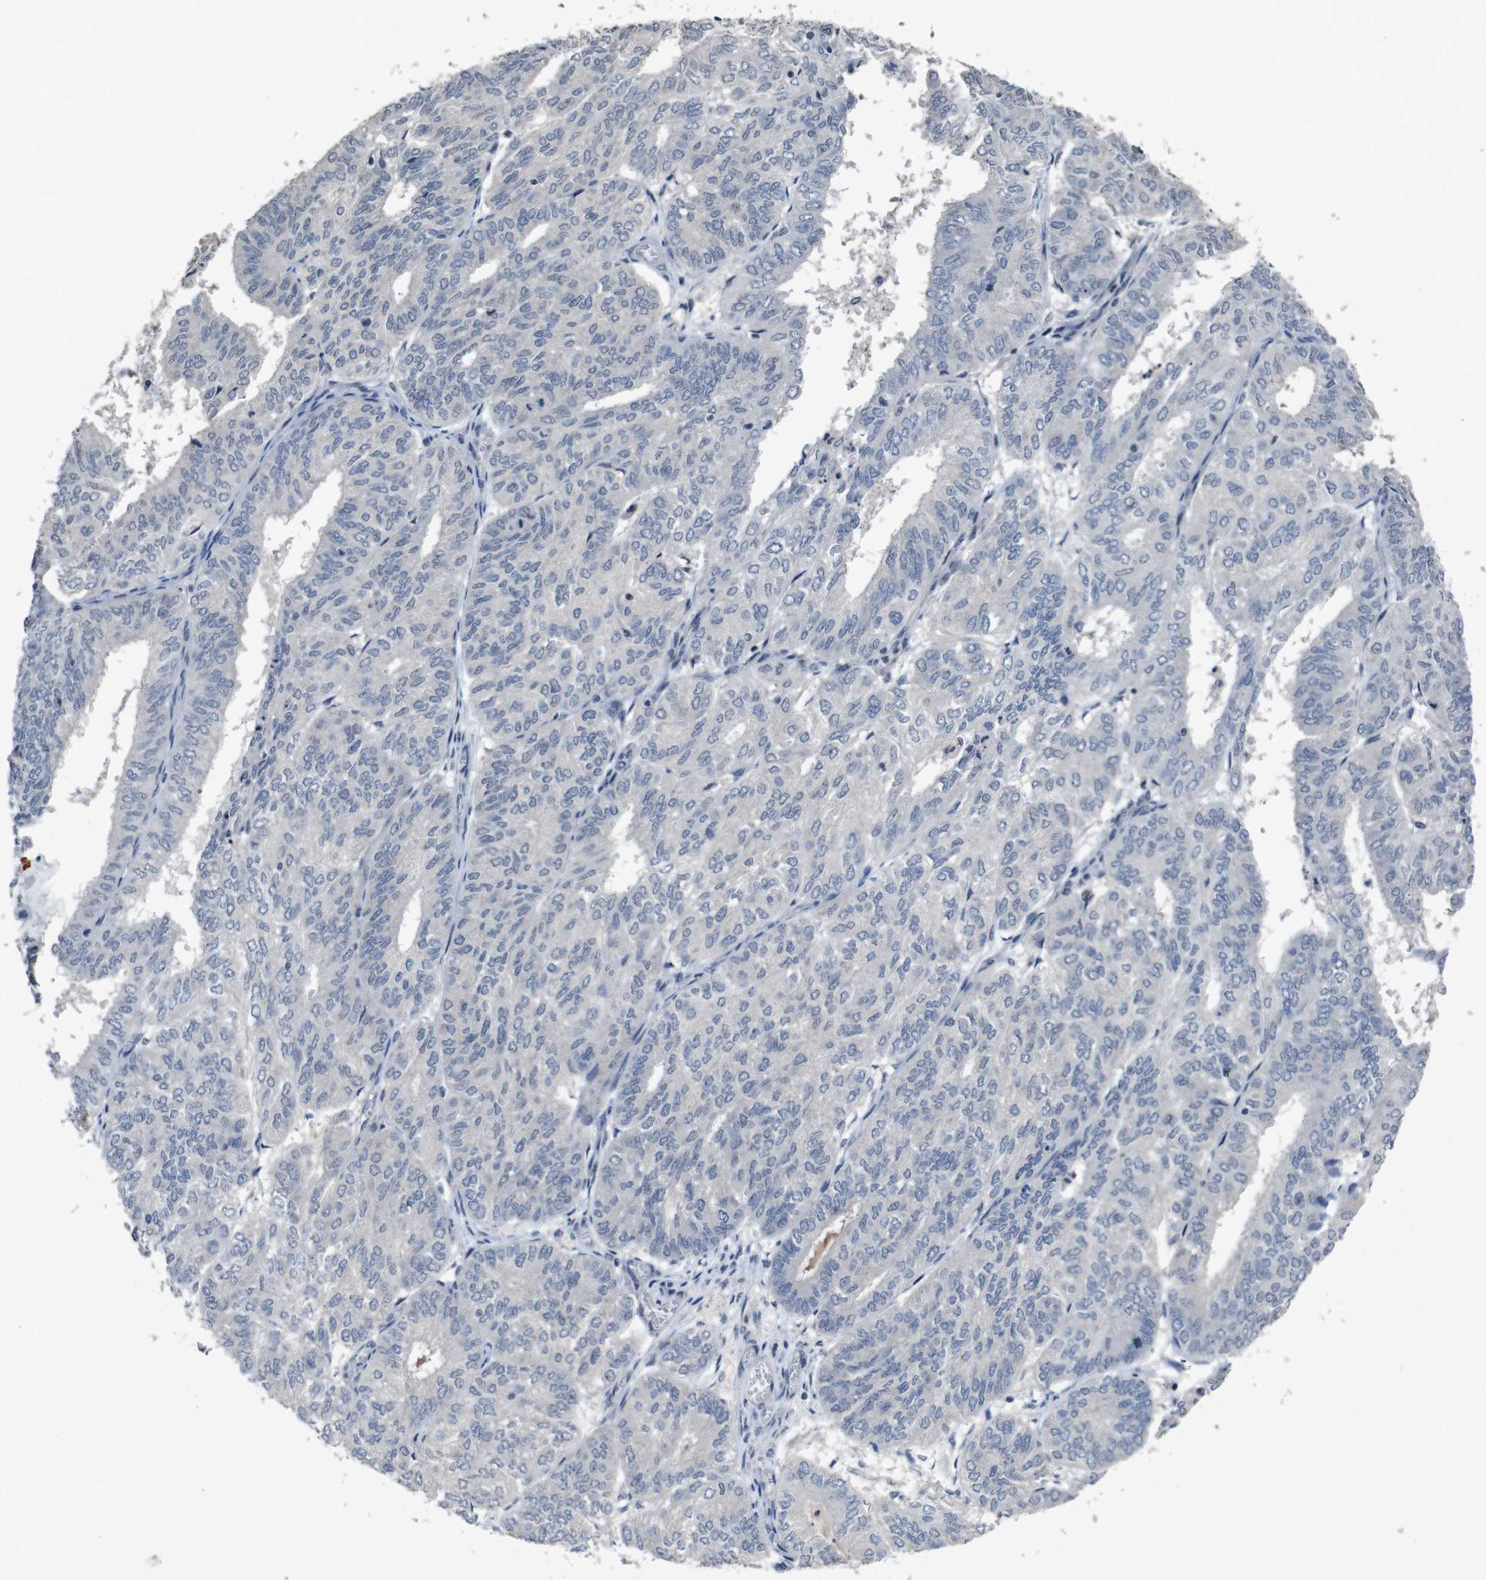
{"staining": {"intensity": "negative", "quantity": "none", "location": "none"}, "tissue": "endometrial cancer", "cell_type": "Tumor cells", "image_type": "cancer", "snomed": [{"axis": "morphology", "description": "Adenocarcinoma, NOS"}, {"axis": "topography", "description": "Uterus"}], "caption": "DAB immunohistochemical staining of human adenocarcinoma (endometrial) shows no significant staining in tumor cells.", "gene": "AKT3", "patient": {"sex": "female", "age": 60}}